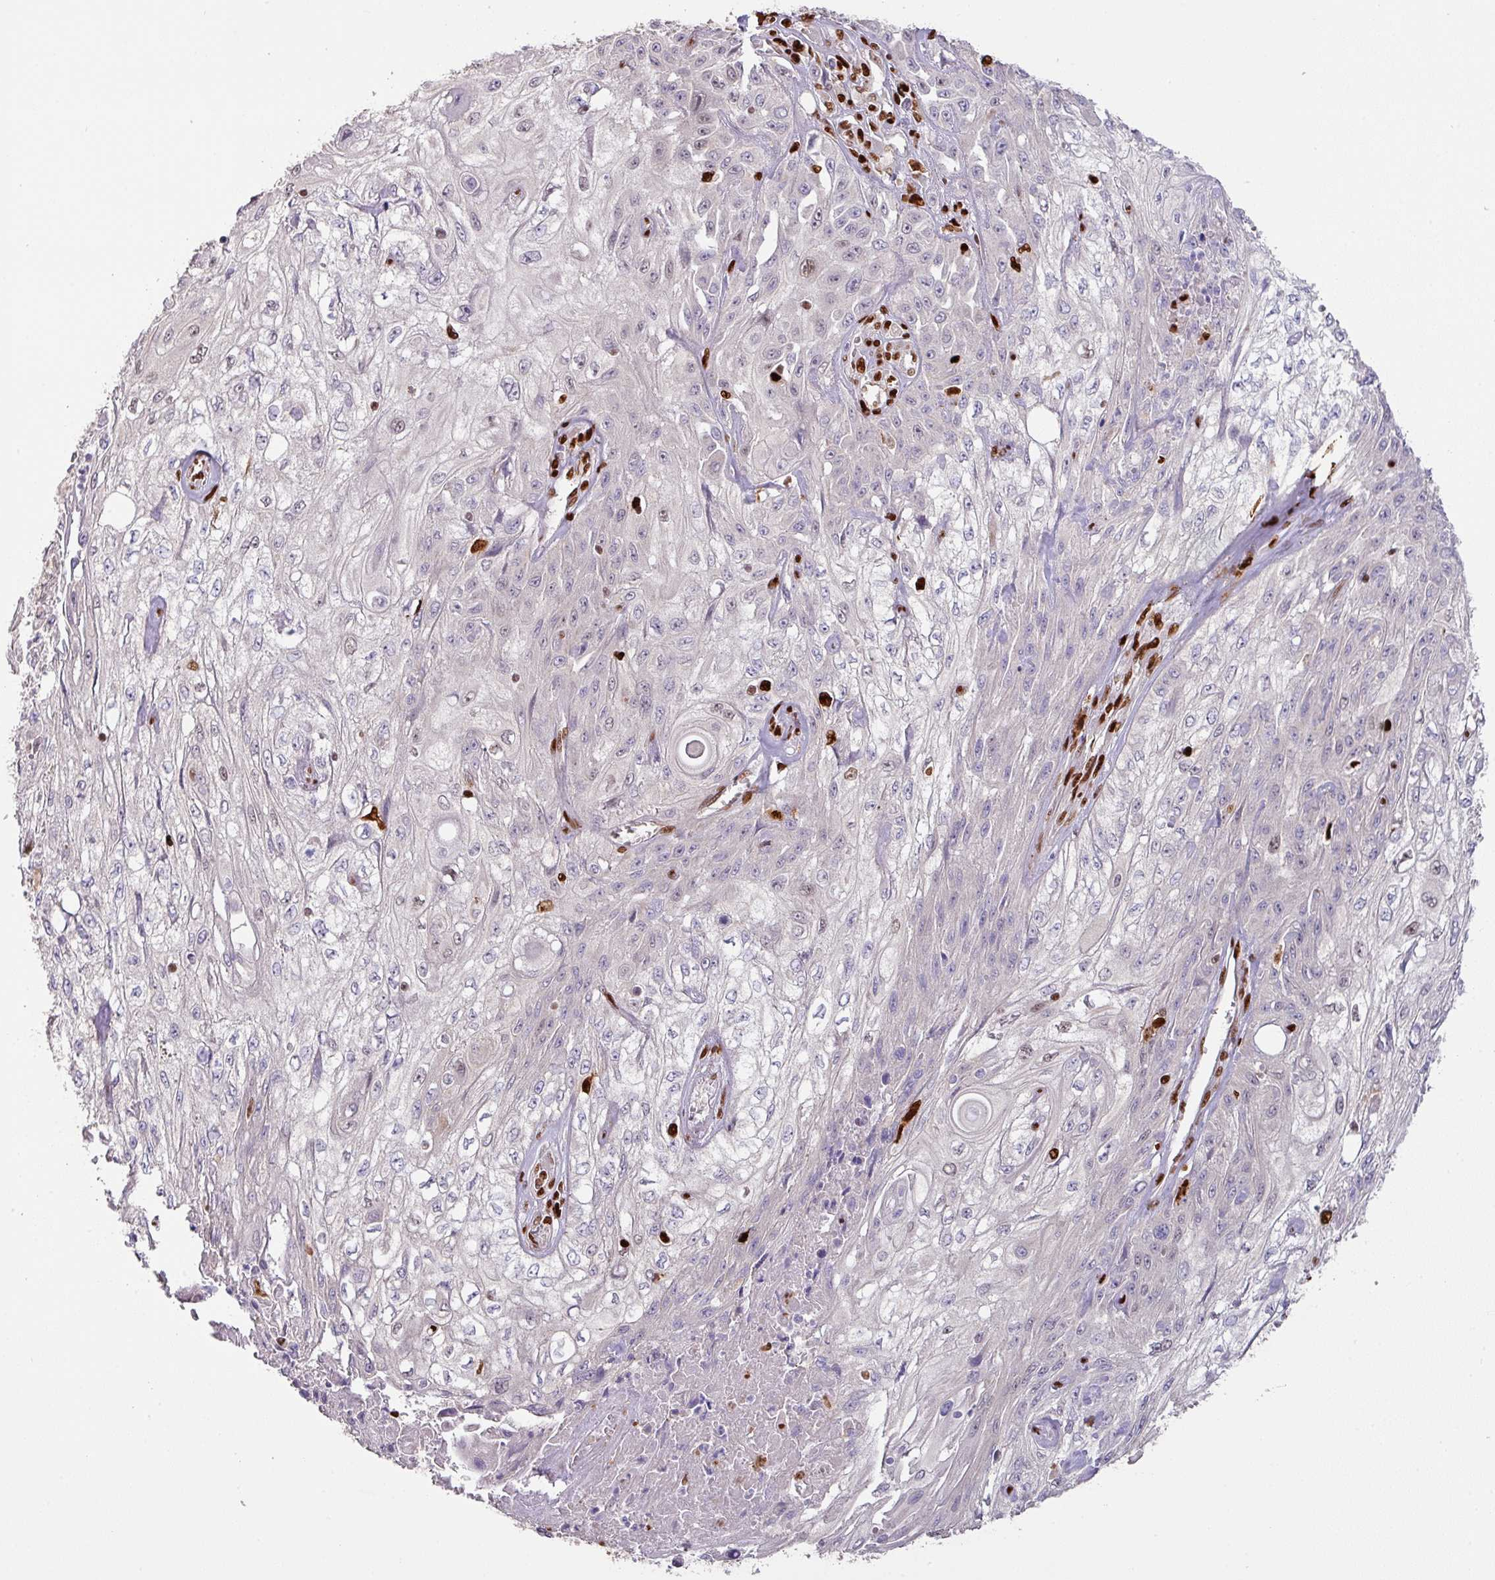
{"staining": {"intensity": "negative", "quantity": "none", "location": "none"}, "tissue": "skin cancer", "cell_type": "Tumor cells", "image_type": "cancer", "snomed": [{"axis": "morphology", "description": "Squamous cell carcinoma, NOS"}, {"axis": "morphology", "description": "Squamous cell carcinoma, metastatic, NOS"}, {"axis": "topography", "description": "Skin"}, {"axis": "topography", "description": "Lymph node"}], "caption": "DAB immunohistochemical staining of squamous cell carcinoma (skin) shows no significant positivity in tumor cells.", "gene": "SAMHD1", "patient": {"sex": "male", "age": 75}}